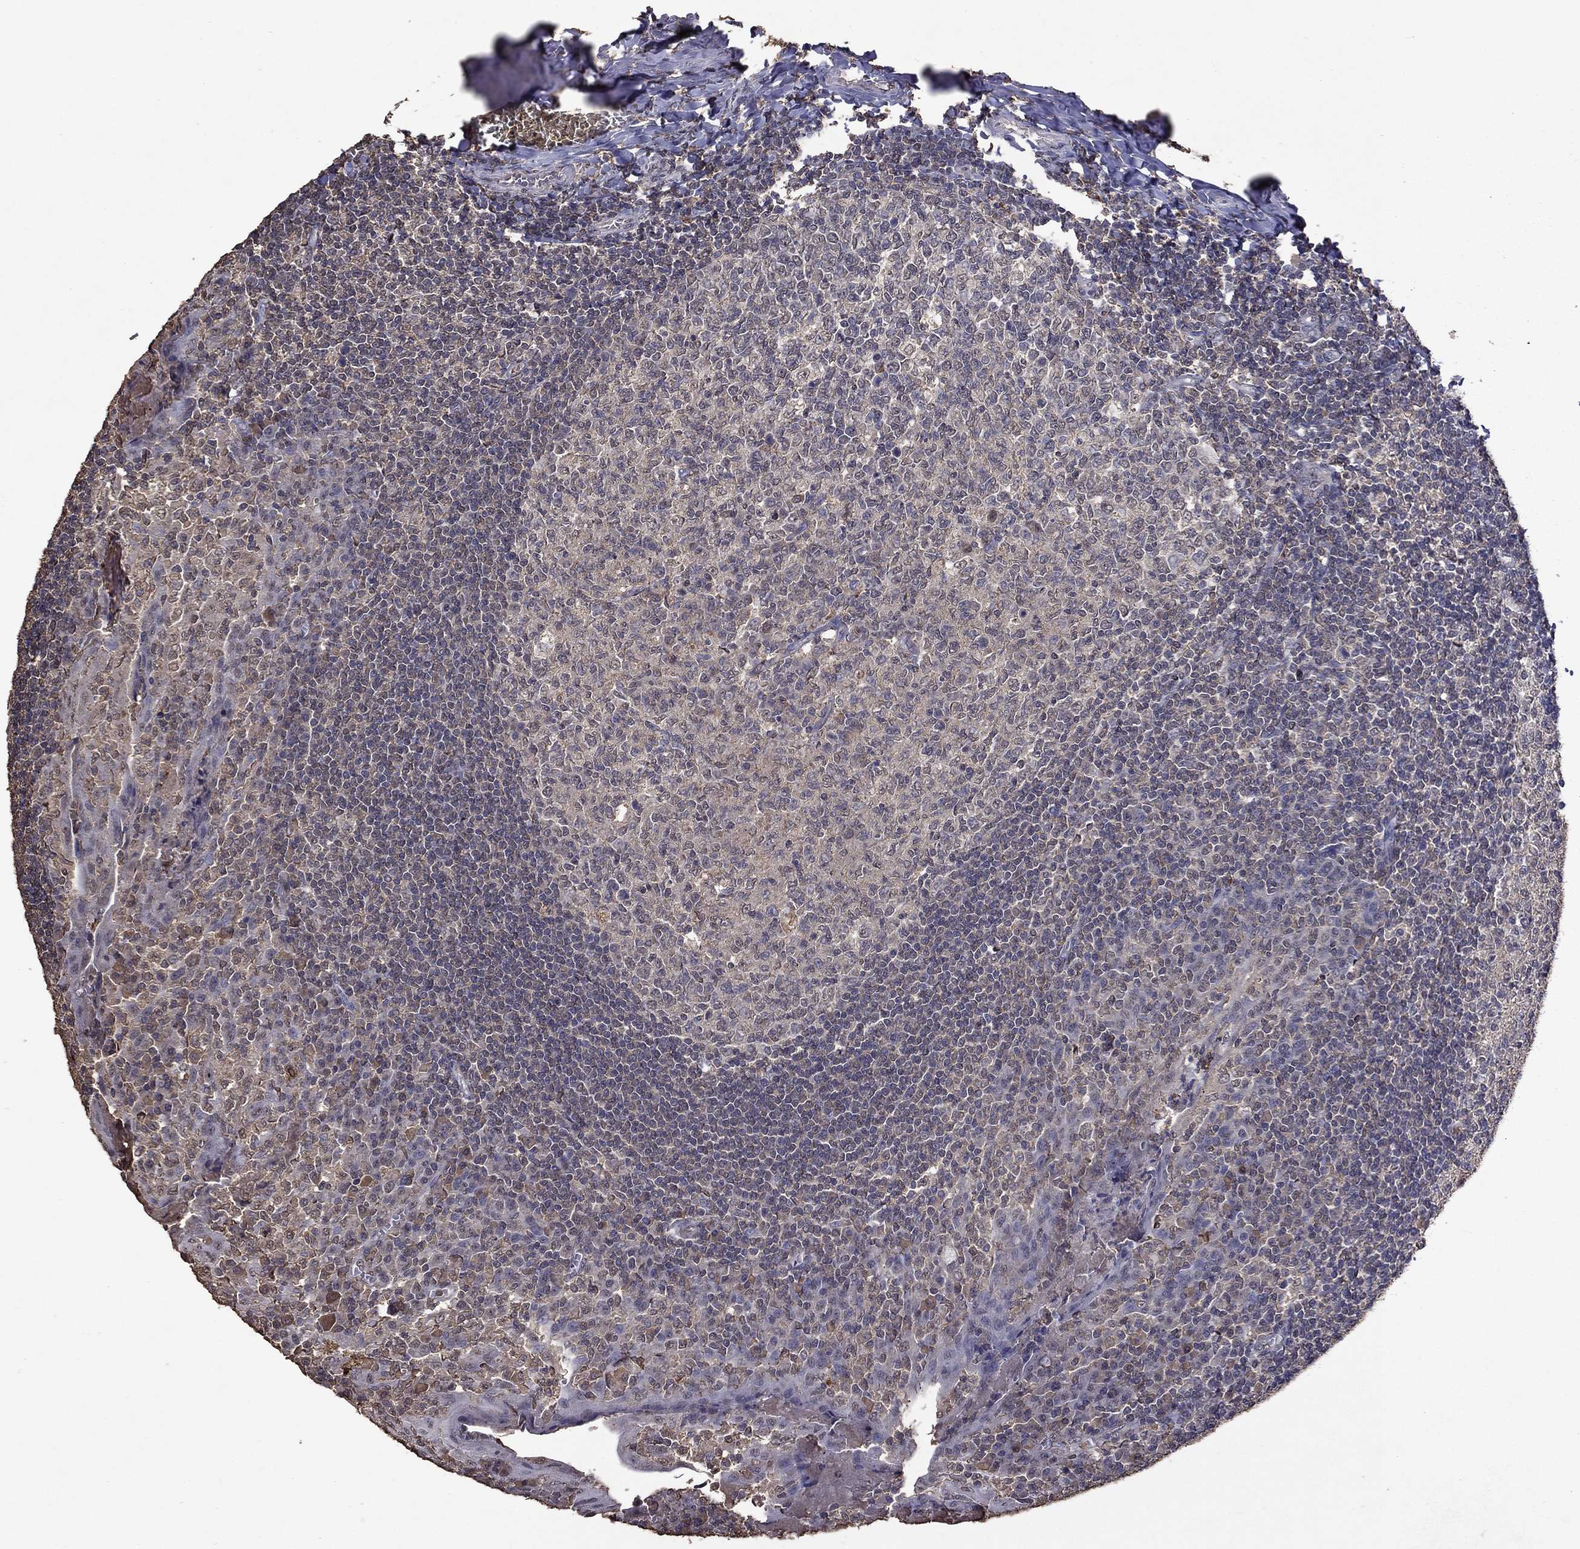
{"staining": {"intensity": "negative", "quantity": "none", "location": "none"}, "tissue": "tonsil", "cell_type": "Germinal center cells", "image_type": "normal", "snomed": [{"axis": "morphology", "description": "Normal tissue, NOS"}, {"axis": "topography", "description": "Tonsil"}], "caption": "Protein analysis of unremarkable tonsil exhibits no significant expression in germinal center cells.", "gene": "SERPINA5", "patient": {"sex": "female", "age": 13}}